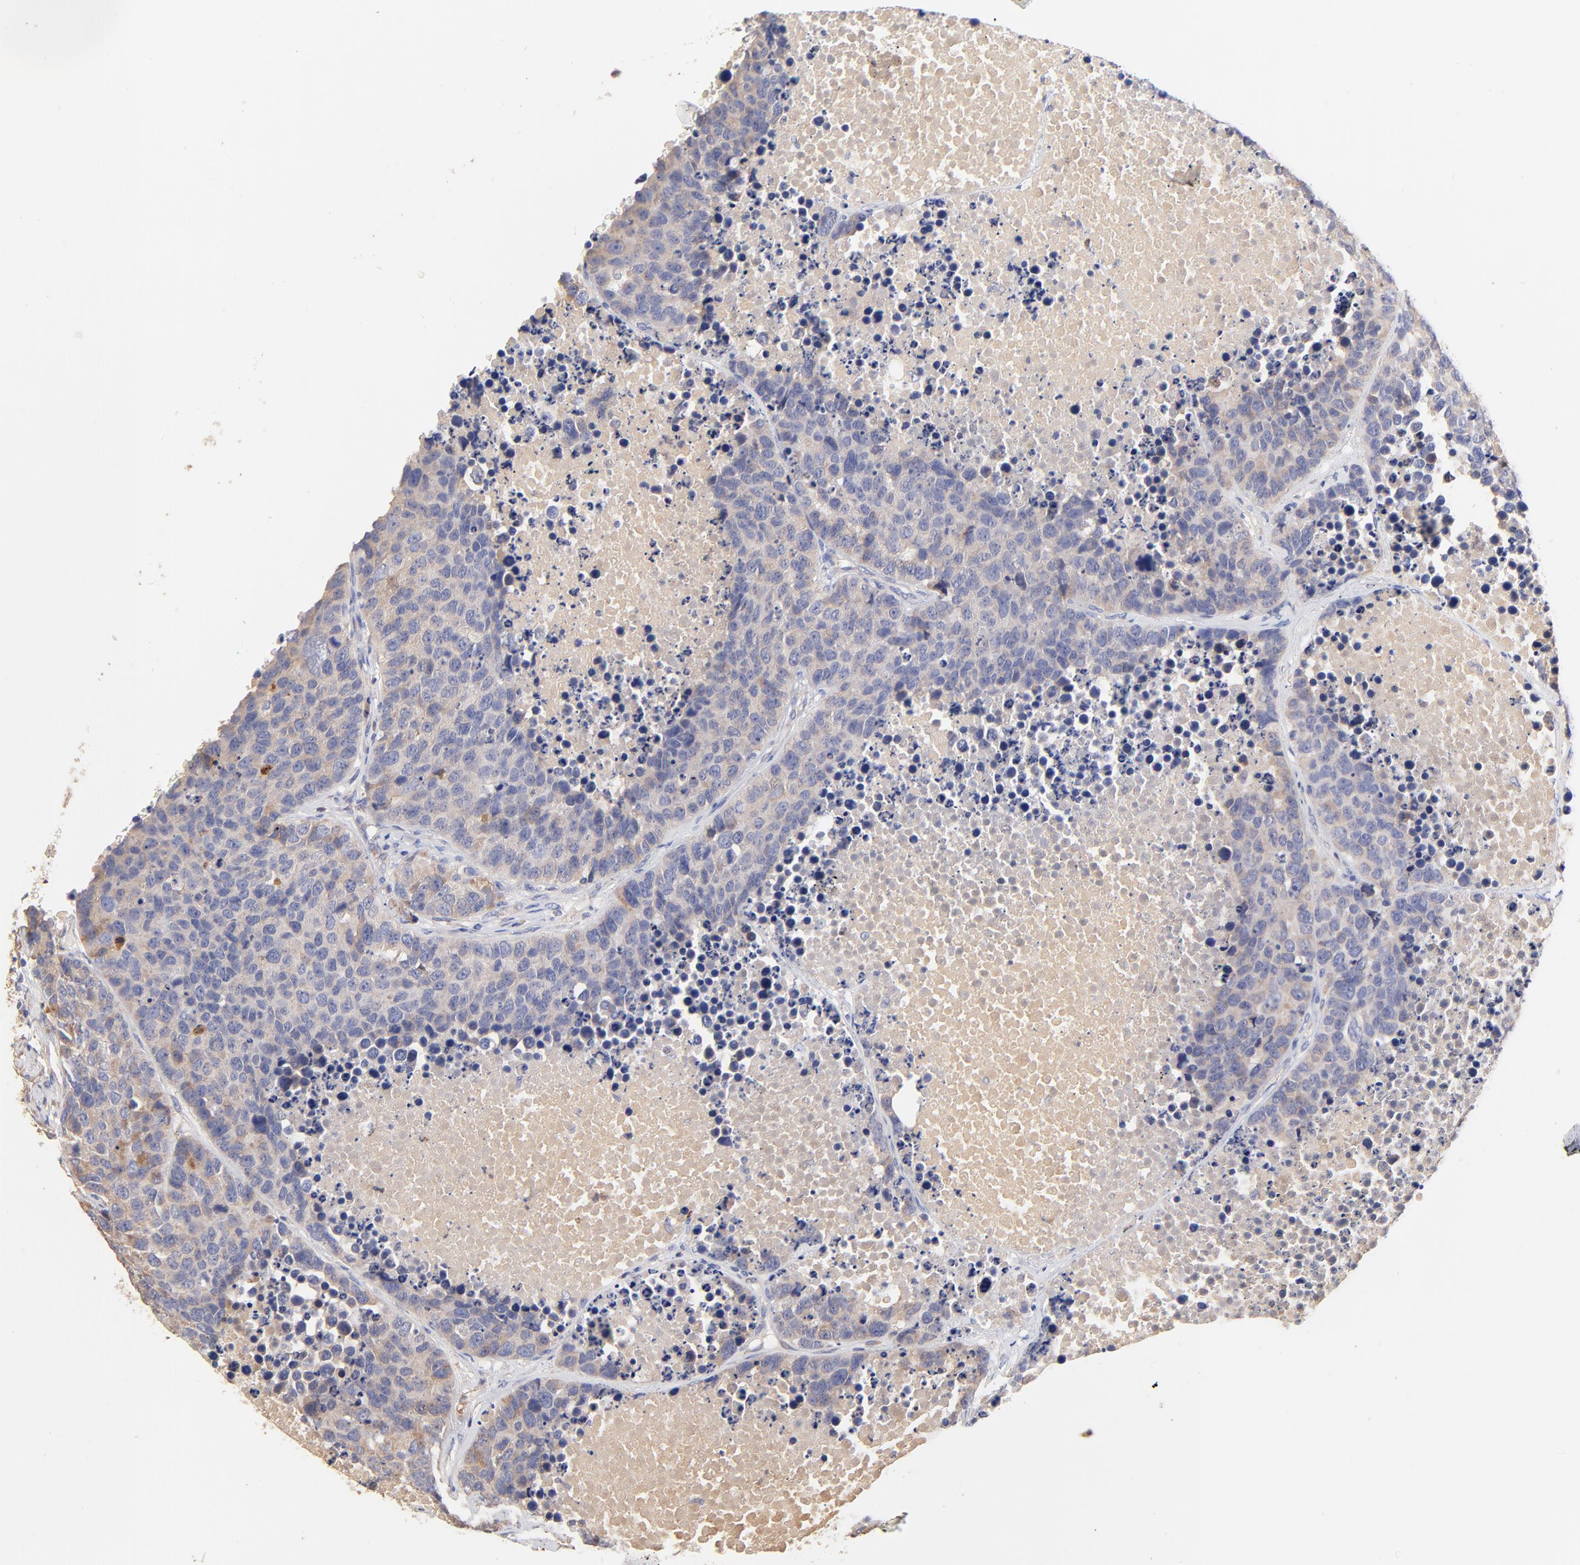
{"staining": {"intensity": "weak", "quantity": ">75%", "location": "cytoplasmic/membranous"}, "tissue": "carcinoid", "cell_type": "Tumor cells", "image_type": "cancer", "snomed": [{"axis": "morphology", "description": "Carcinoid, malignant, NOS"}, {"axis": "topography", "description": "Lung"}], "caption": "Immunohistochemical staining of carcinoid (malignant) displays weak cytoplasmic/membranous protein expression in approximately >75% of tumor cells. The protein is shown in brown color, while the nuclei are stained blue.", "gene": "PTK7", "patient": {"sex": "male", "age": 60}}